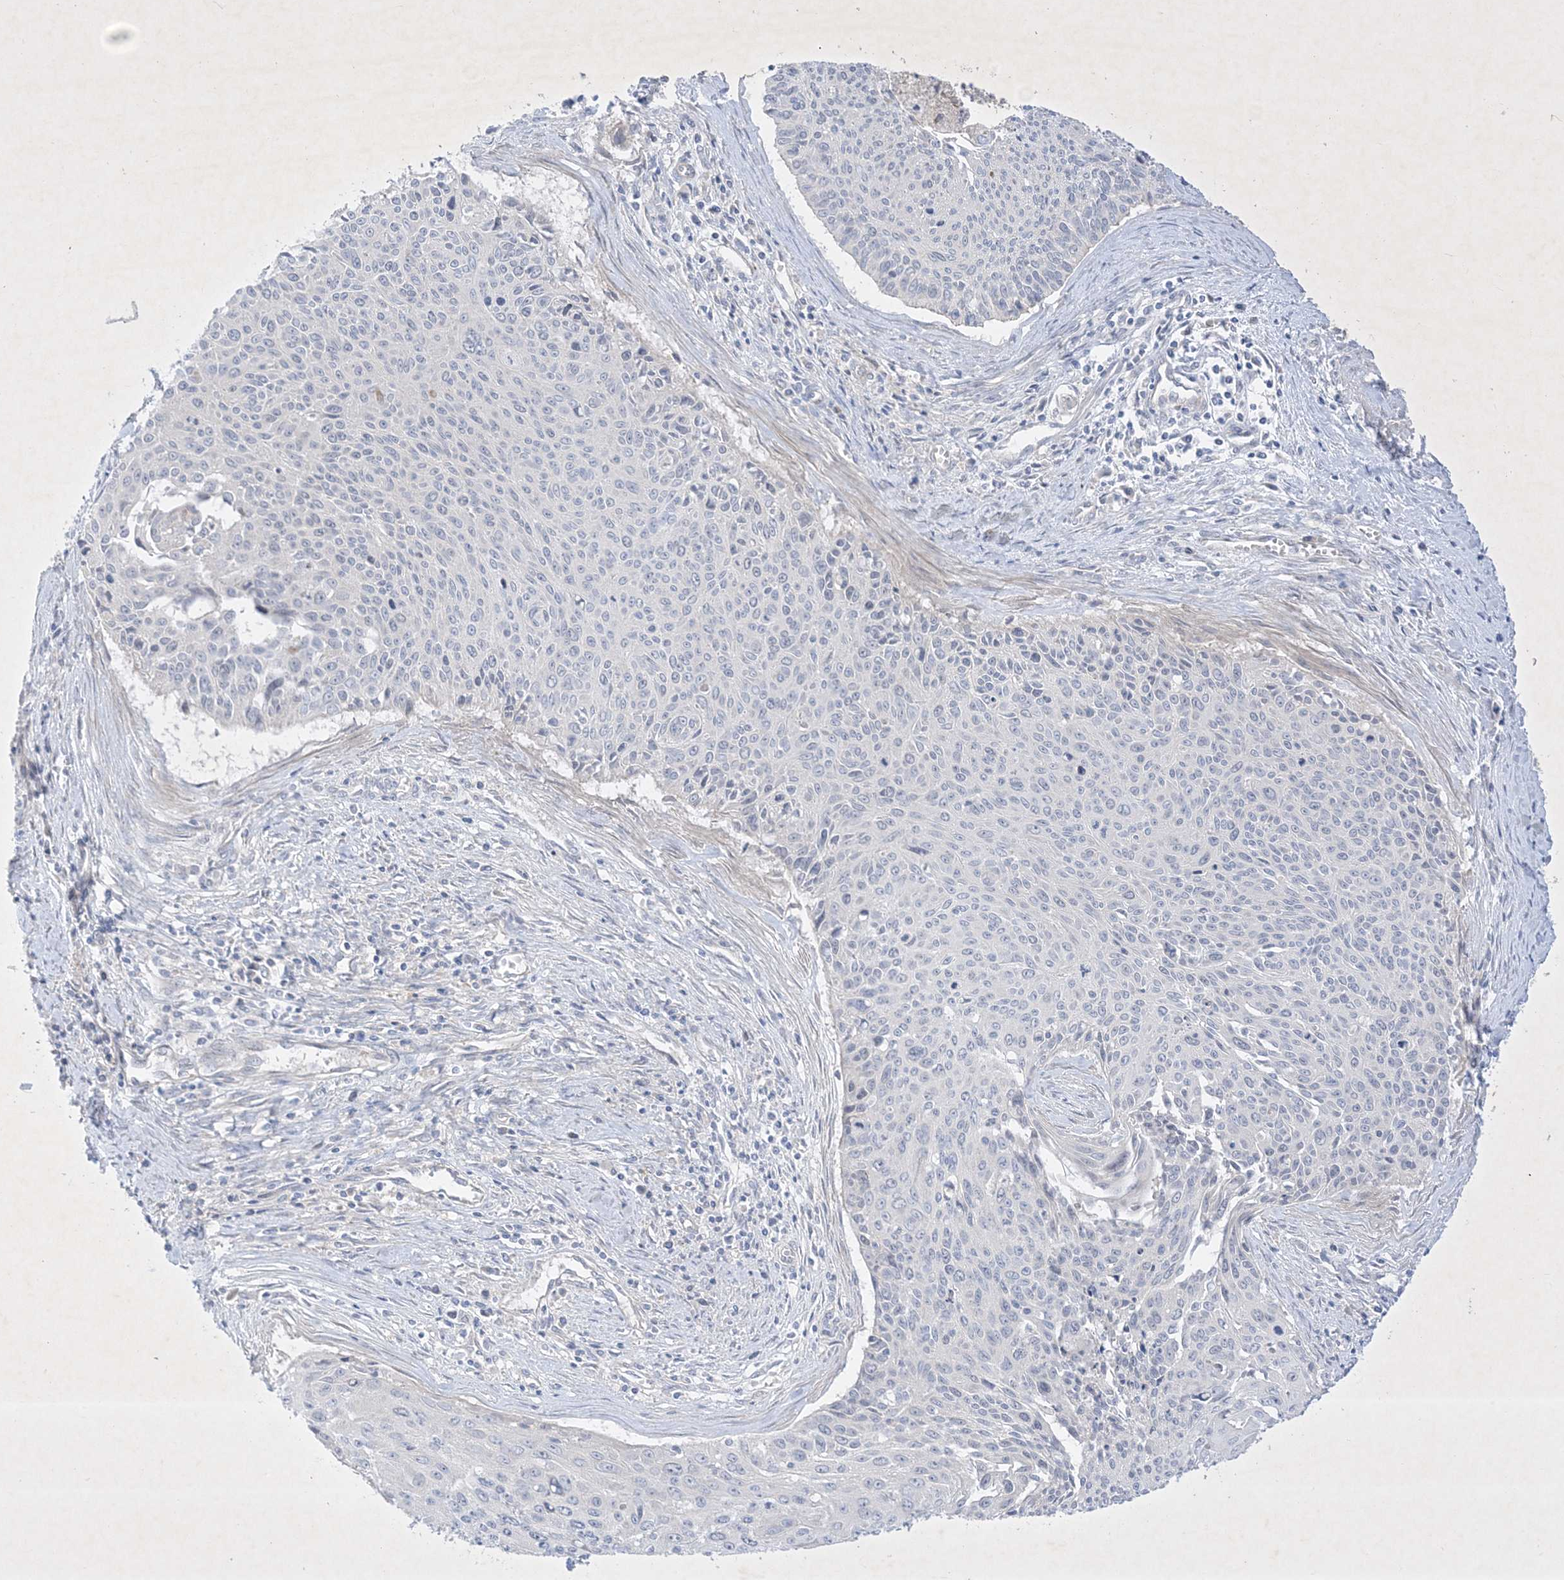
{"staining": {"intensity": "negative", "quantity": "none", "location": "none"}, "tissue": "cervical cancer", "cell_type": "Tumor cells", "image_type": "cancer", "snomed": [{"axis": "morphology", "description": "Squamous cell carcinoma, NOS"}, {"axis": "topography", "description": "Cervix"}], "caption": "High magnification brightfield microscopy of squamous cell carcinoma (cervical) stained with DAB (3,3'-diaminobenzidine) (brown) and counterstained with hematoxylin (blue): tumor cells show no significant staining.", "gene": "PLEKHA3", "patient": {"sex": "female", "age": 55}}